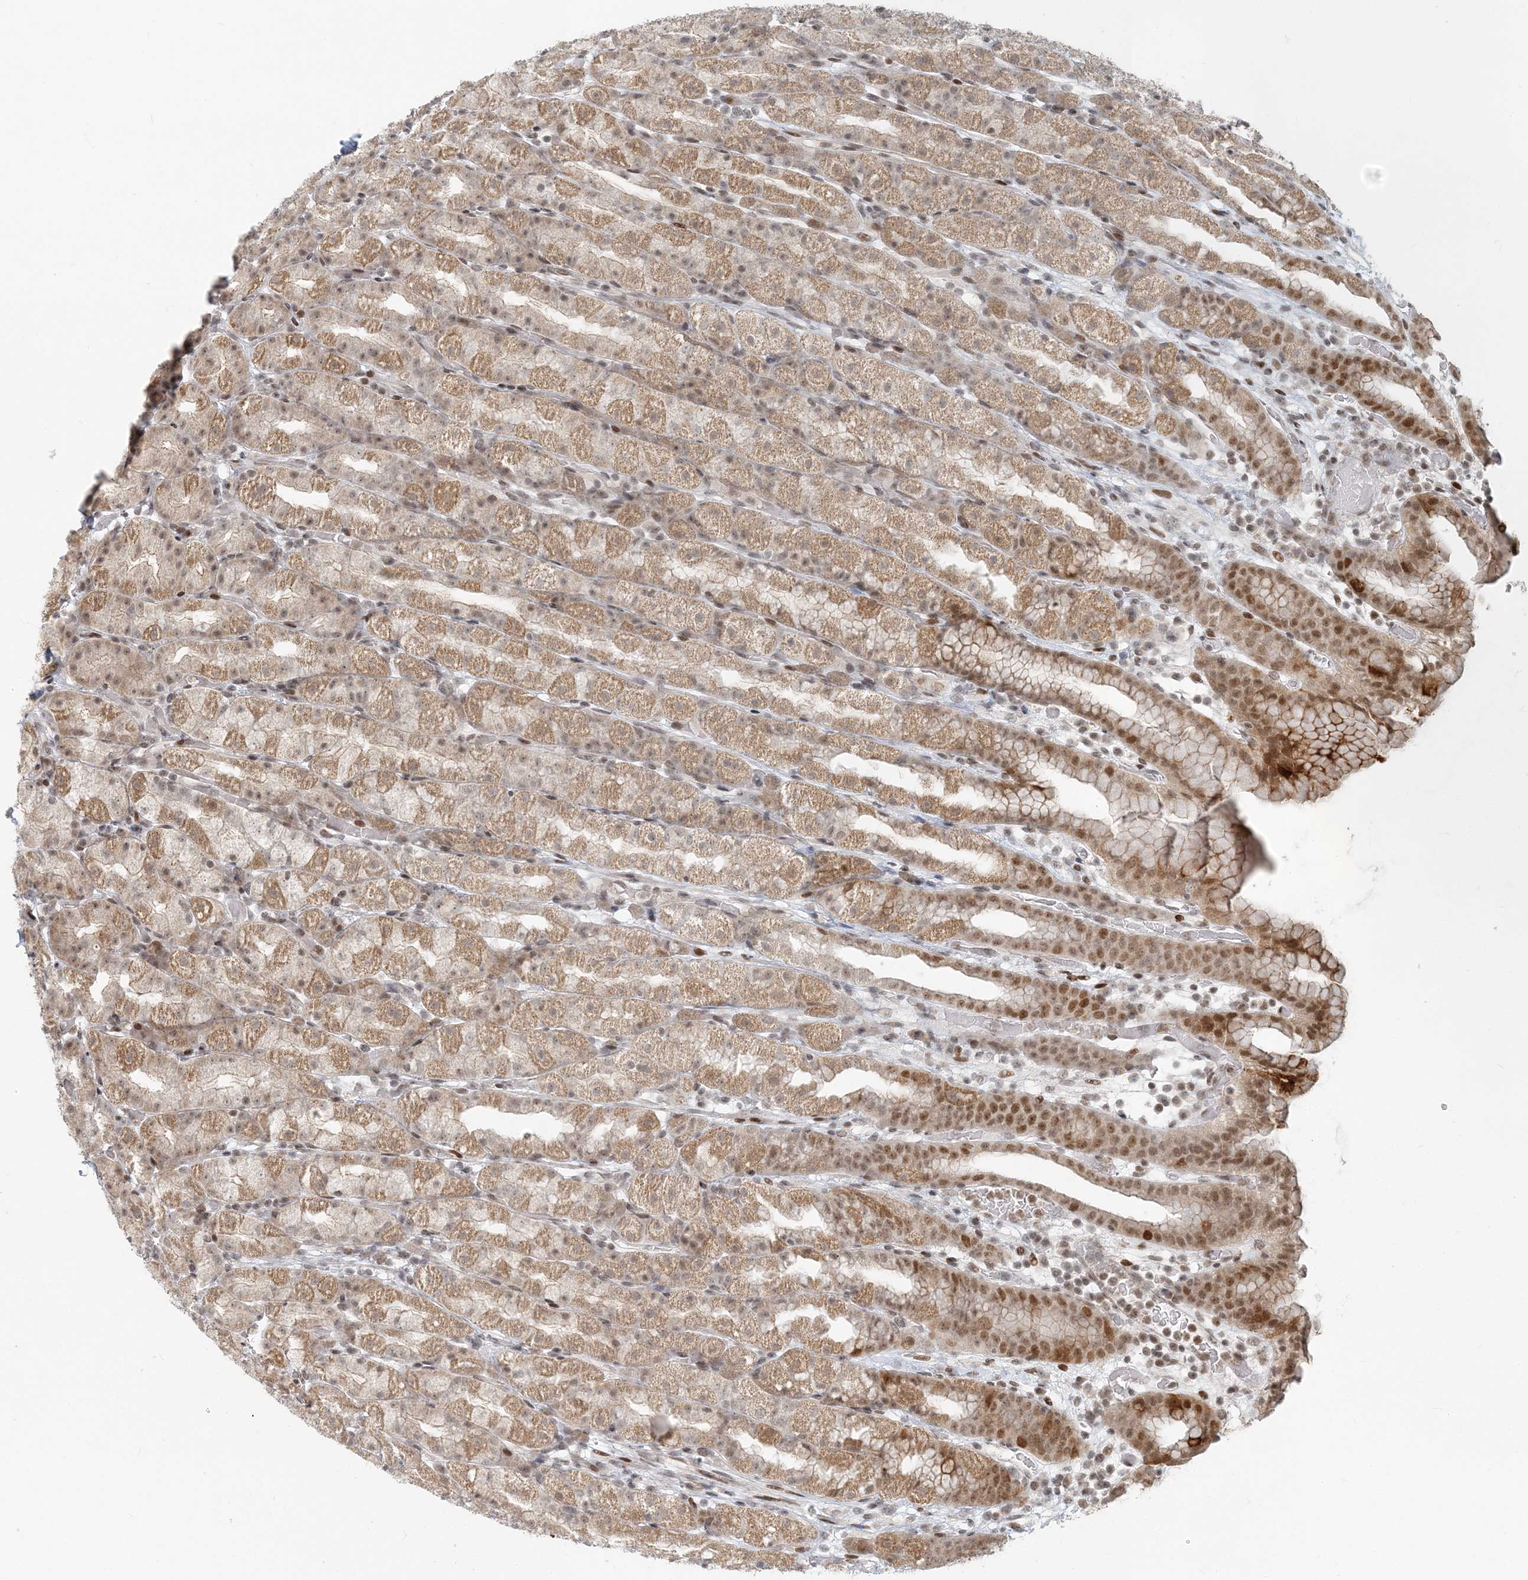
{"staining": {"intensity": "strong", "quantity": ">75%", "location": "cytoplasmic/membranous,nuclear"}, "tissue": "stomach", "cell_type": "Glandular cells", "image_type": "normal", "snomed": [{"axis": "morphology", "description": "Normal tissue, NOS"}, {"axis": "topography", "description": "Stomach, upper"}], "caption": "Immunohistochemistry staining of normal stomach, which displays high levels of strong cytoplasmic/membranous,nuclear expression in about >75% of glandular cells indicating strong cytoplasmic/membranous,nuclear protein expression. The staining was performed using DAB (brown) for protein detection and nuclei were counterstained in hematoxylin (blue).", "gene": "BAZ1B", "patient": {"sex": "male", "age": 68}}